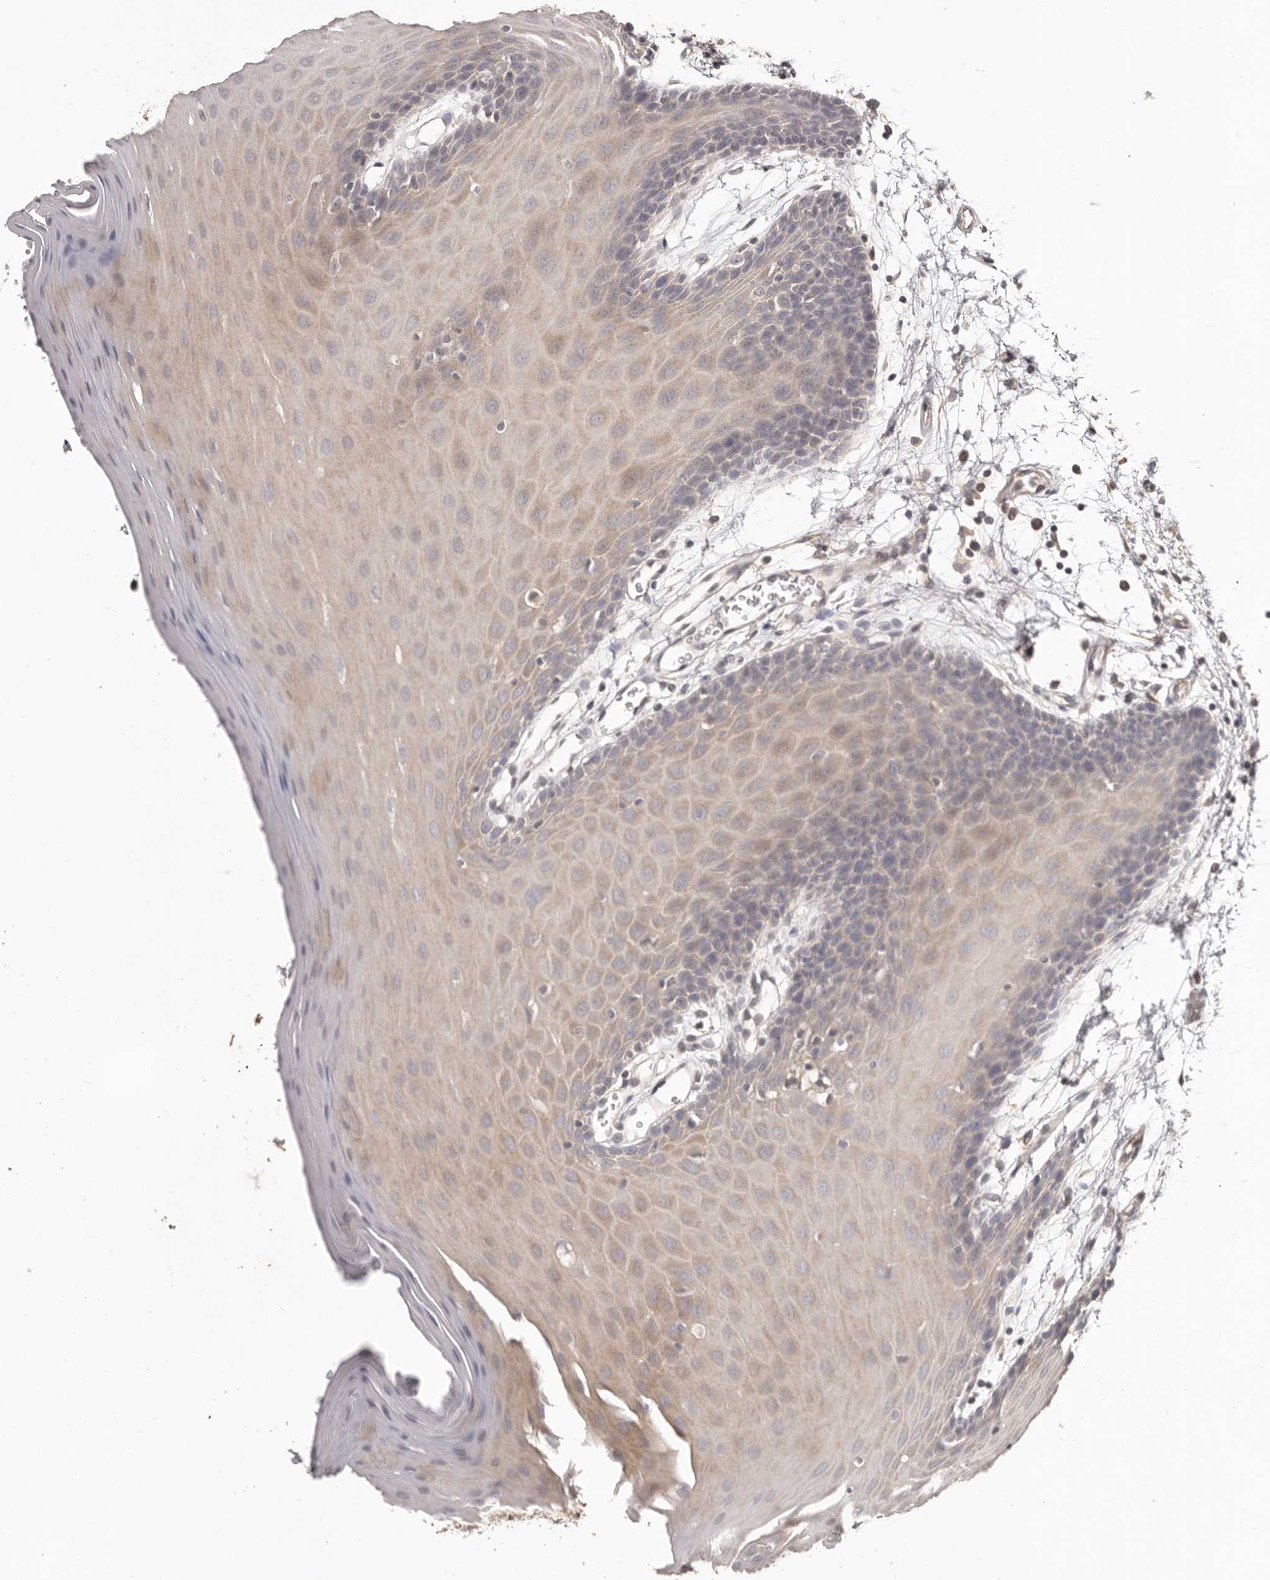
{"staining": {"intensity": "weak", "quantity": "<25%", "location": "cytoplasmic/membranous"}, "tissue": "oral mucosa", "cell_type": "Squamous epithelial cells", "image_type": "normal", "snomed": [{"axis": "morphology", "description": "Normal tissue, NOS"}, {"axis": "morphology", "description": "Squamous cell carcinoma, NOS"}, {"axis": "topography", "description": "Skeletal muscle"}, {"axis": "topography", "description": "Oral tissue"}, {"axis": "topography", "description": "Salivary gland"}, {"axis": "topography", "description": "Head-Neck"}], "caption": "This is an IHC photomicrograph of normal human oral mucosa. There is no expression in squamous epithelial cells.", "gene": "HRH1", "patient": {"sex": "male", "age": 54}}